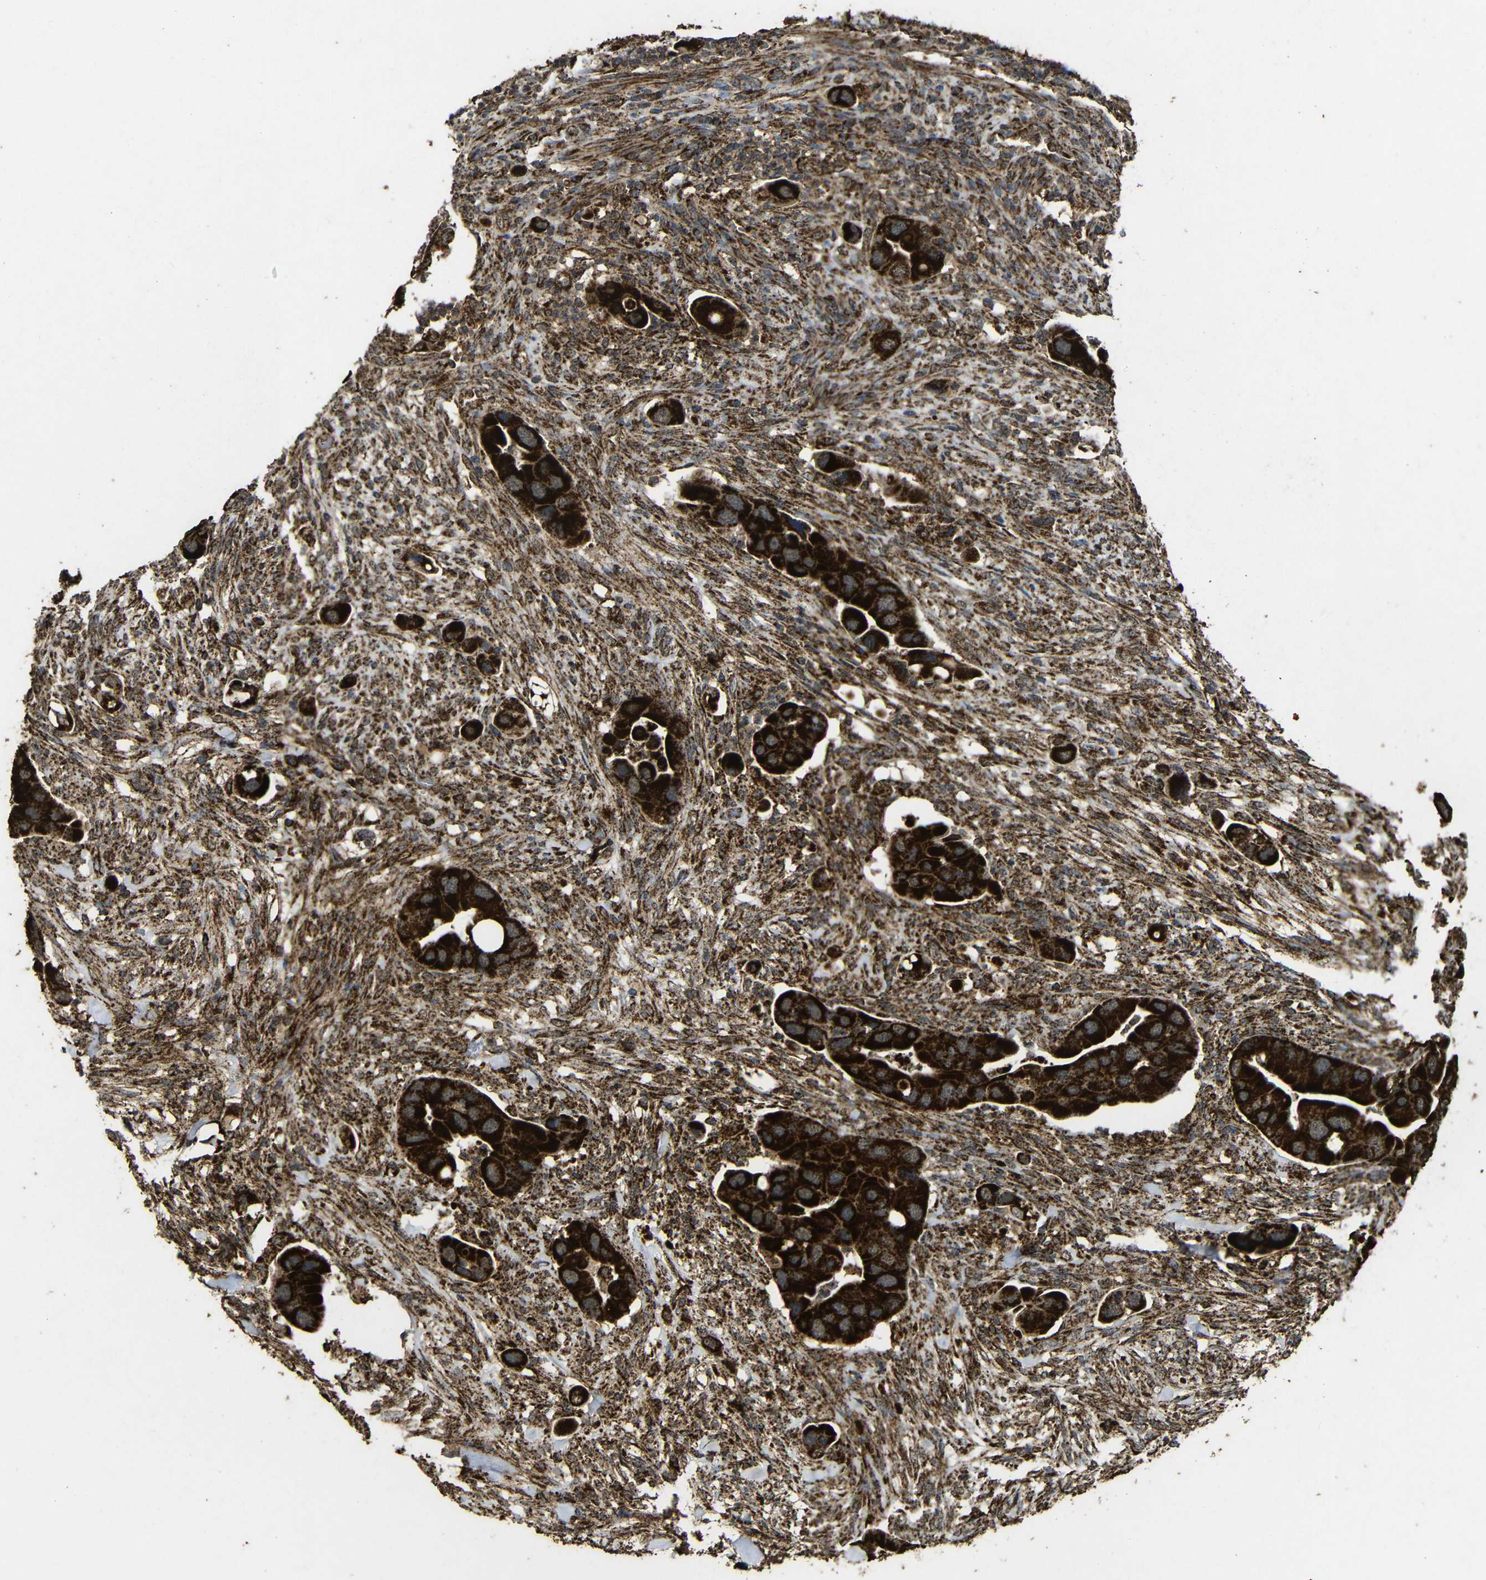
{"staining": {"intensity": "strong", "quantity": ">75%", "location": "cytoplasmic/membranous"}, "tissue": "colorectal cancer", "cell_type": "Tumor cells", "image_type": "cancer", "snomed": [{"axis": "morphology", "description": "Adenocarcinoma, NOS"}, {"axis": "topography", "description": "Rectum"}], "caption": "Immunohistochemistry of human adenocarcinoma (colorectal) shows high levels of strong cytoplasmic/membranous positivity in approximately >75% of tumor cells.", "gene": "ATP5F1A", "patient": {"sex": "female", "age": 57}}